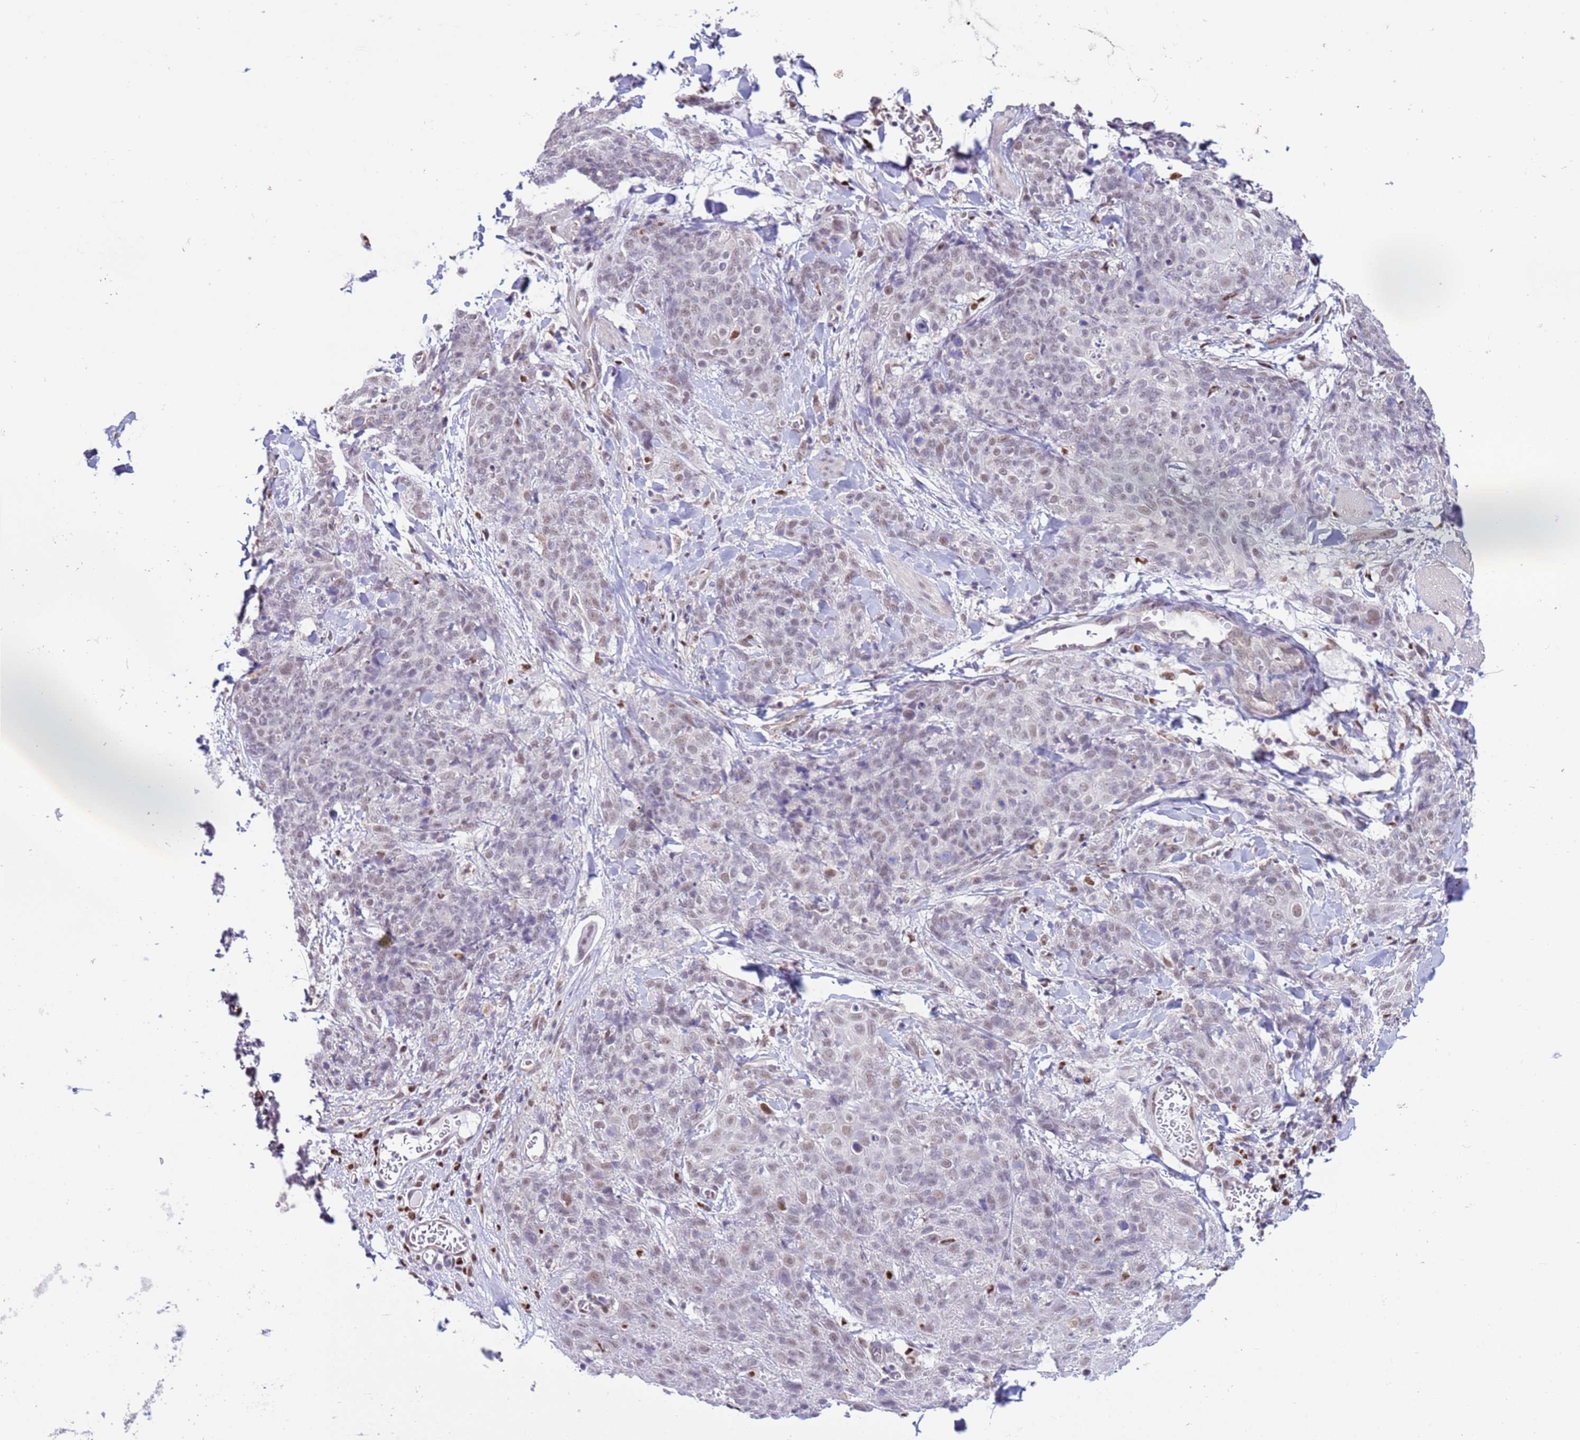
{"staining": {"intensity": "weak", "quantity": "25%-75%", "location": "nuclear"}, "tissue": "skin cancer", "cell_type": "Tumor cells", "image_type": "cancer", "snomed": [{"axis": "morphology", "description": "Squamous cell carcinoma, NOS"}, {"axis": "topography", "description": "Skin"}, {"axis": "topography", "description": "Vulva"}], "caption": "Human skin squamous cell carcinoma stained for a protein (brown) exhibits weak nuclear positive positivity in approximately 25%-75% of tumor cells.", "gene": "PRPF6", "patient": {"sex": "female", "age": 85}}